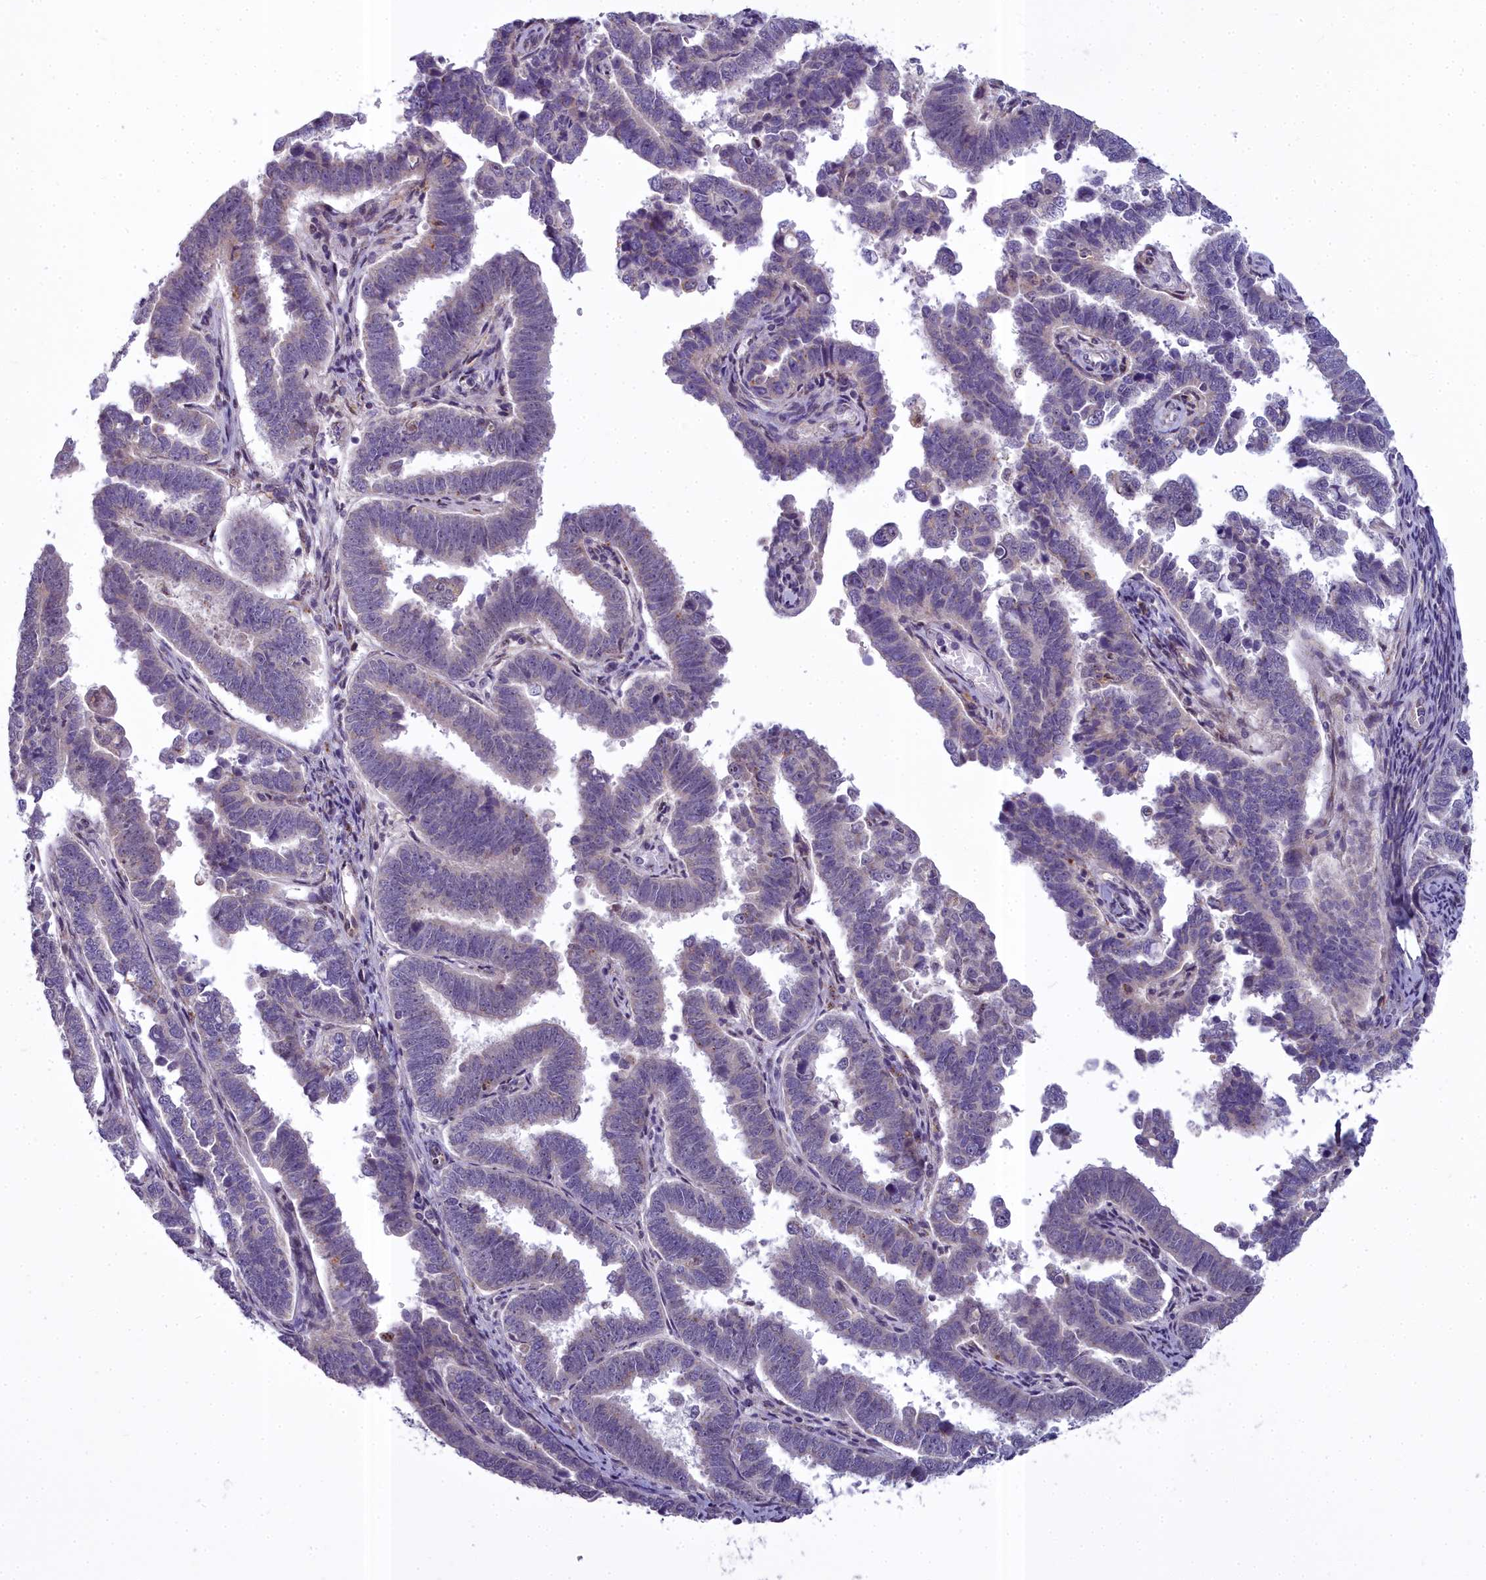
{"staining": {"intensity": "negative", "quantity": "none", "location": "none"}, "tissue": "endometrial cancer", "cell_type": "Tumor cells", "image_type": "cancer", "snomed": [{"axis": "morphology", "description": "Adenocarcinoma, NOS"}, {"axis": "topography", "description": "Endometrium"}], "caption": "Immunohistochemical staining of endometrial cancer demonstrates no significant expression in tumor cells.", "gene": "WDPCP", "patient": {"sex": "female", "age": 75}}